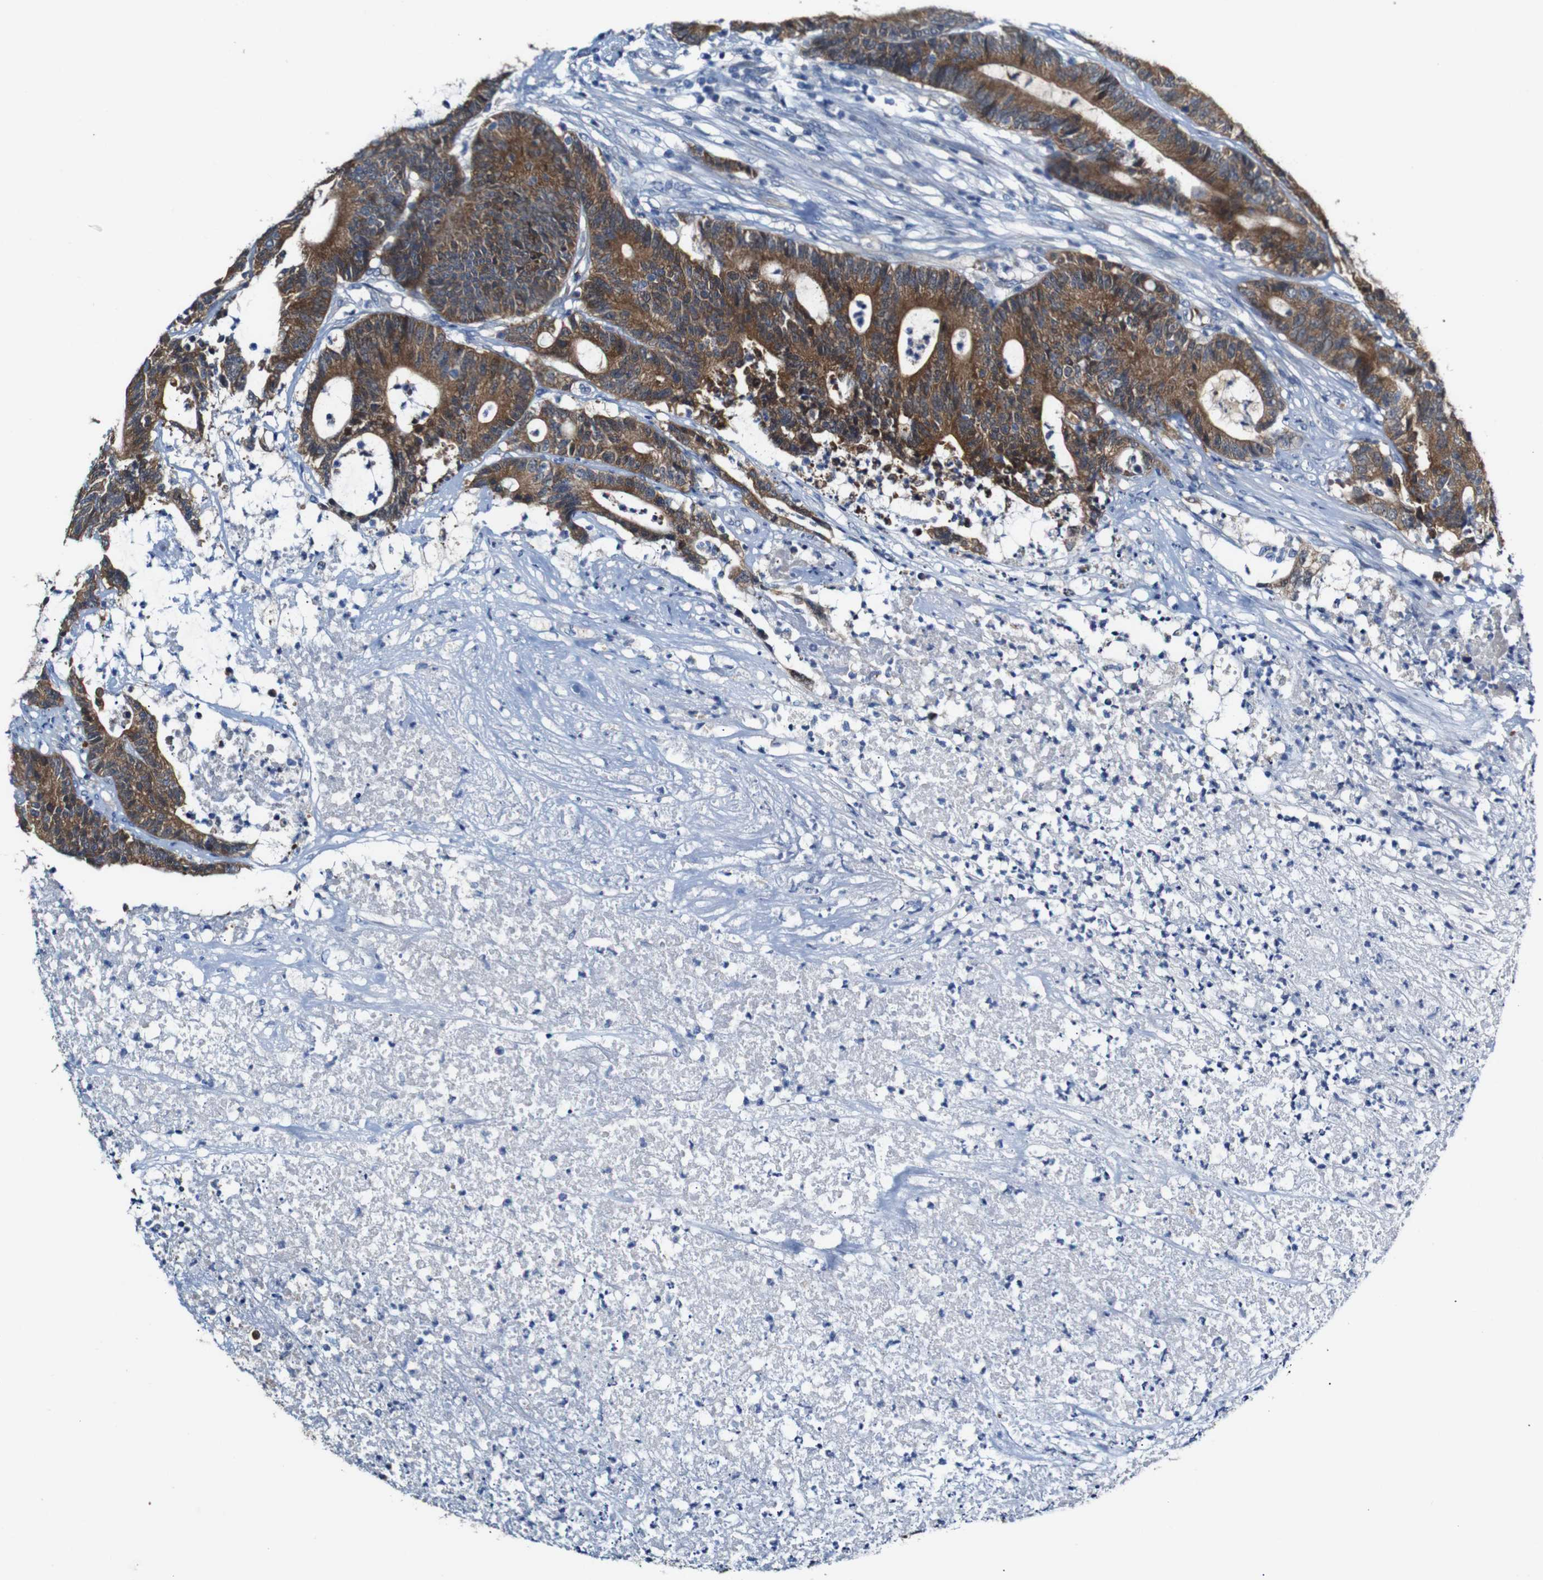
{"staining": {"intensity": "strong", "quantity": ">75%", "location": "cytoplasmic/membranous"}, "tissue": "colorectal cancer", "cell_type": "Tumor cells", "image_type": "cancer", "snomed": [{"axis": "morphology", "description": "Adenocarcinoma, NOS"}, {"axis": "topography", "description": "Colon"}], "caption": "A micrograph of colorectal cancer stained for a protein shows strong cytoplasmic/membranous brown staining in tumor cells. The protein is shown in brown color, while the nuclei are stained blue.", "gene": "TBC1D32", "patient": {"sex": "female", "age": 84}}